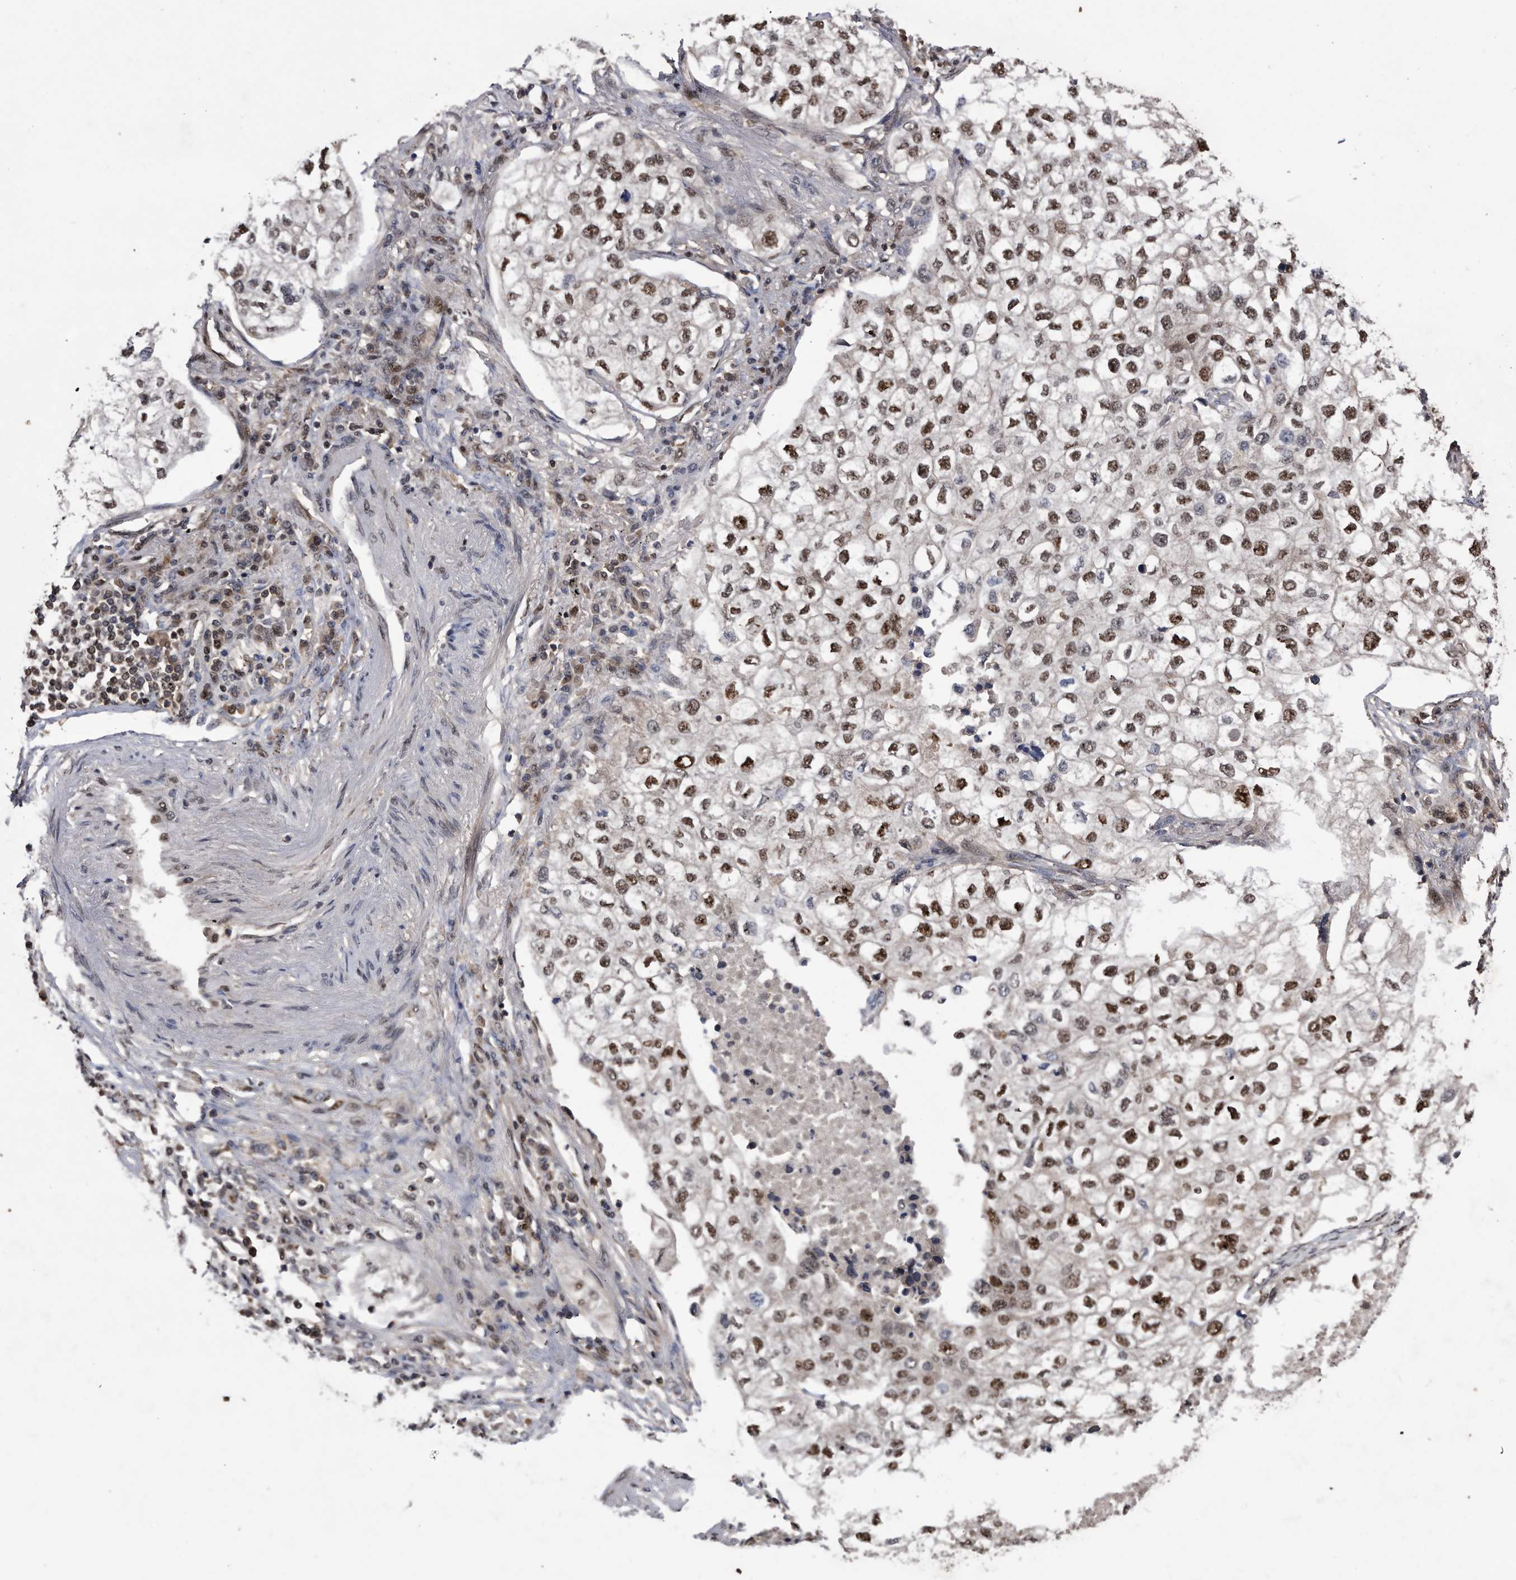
{"staining": {"intensity": "moderate", "quantity": ">75%", "location": "nuclear"}, "tissue": "lung cancer", "cell_type": "Tumor cells", "image_type": "cancer", "snomed": [{"axis": "morphology", "description": "Adenocarcinoma, NOS"}, {"axis": "topography", "description": "Lung"}], "caption": "Immunohistochemistry image of neoplastic tissue: human adenocarcinoma (lung) stained using IHC exhibits medium levels of moderate protein expression localized specifically in the nuclear of tumor cells, appearing as a nuclear brown color.", "gene": "RAD23B", "patient": {"sex": "male", "age": 63}}